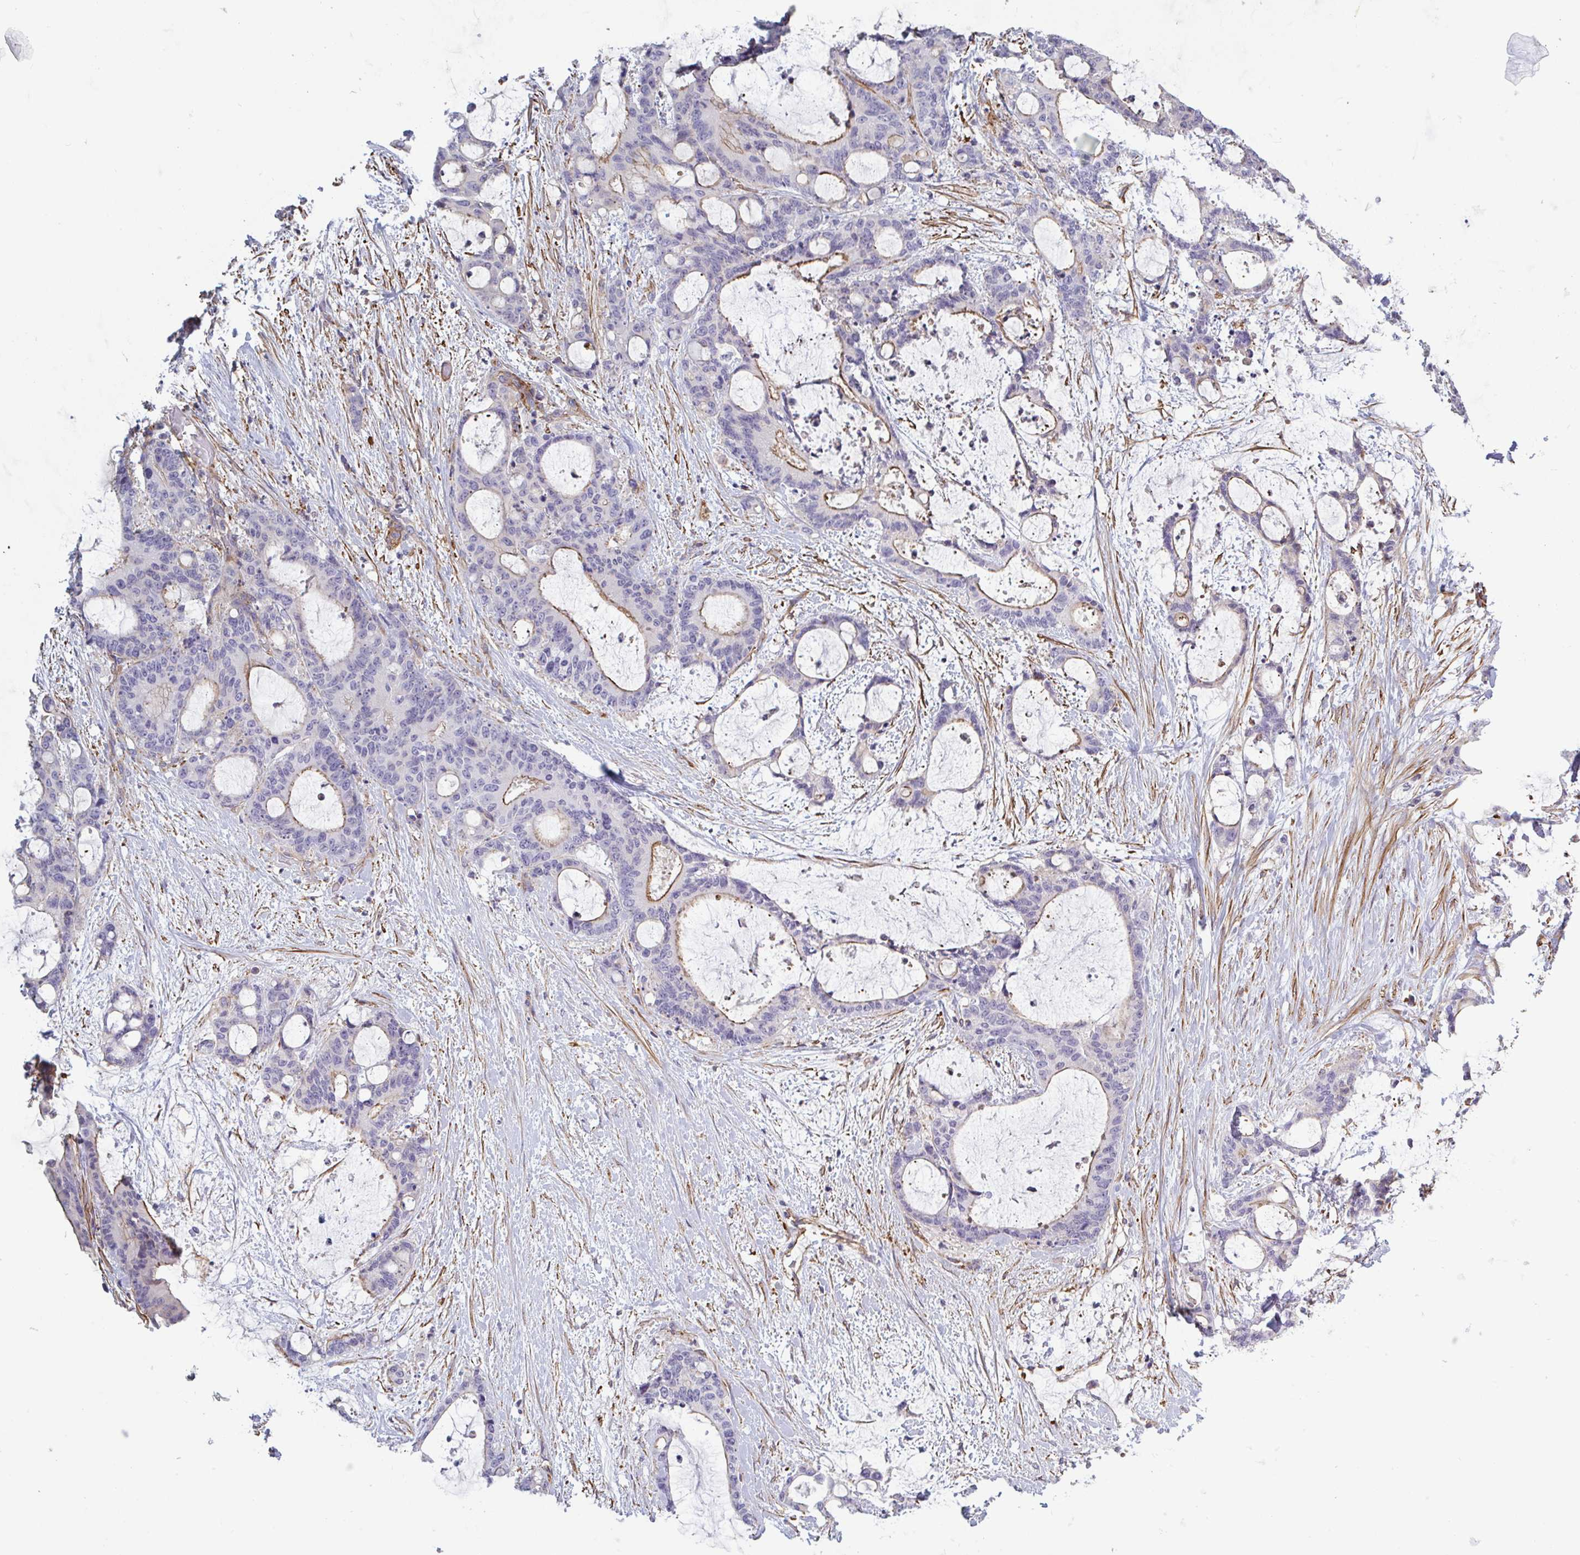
{"staining": {"intensity": "moderate", "quantity": "<25%", "location": "cytoplasmic/membranous"}, "tissue": "liver cancer", "cell_type": "Tumor cells", "image_type": "cancer", "snomed": [{"axis": "morphology", "description": "Normal tissue, NOS"}, {"axis": "morphology", "description": "Cholangiocarcinoma"}, {"axis": "topography", "description": "Liver"}, {"axis": "topography", "description": "Peripheral nerve tissue"}], "caption": "A micrograph of human cholangiocarcinoma (liver) stained for a protein demonstrates moderate cytoplasmic/membranous brown staining in tumor cells.", "gene": "SHISA7", "patient": {"sex": "female", "age": 73}}